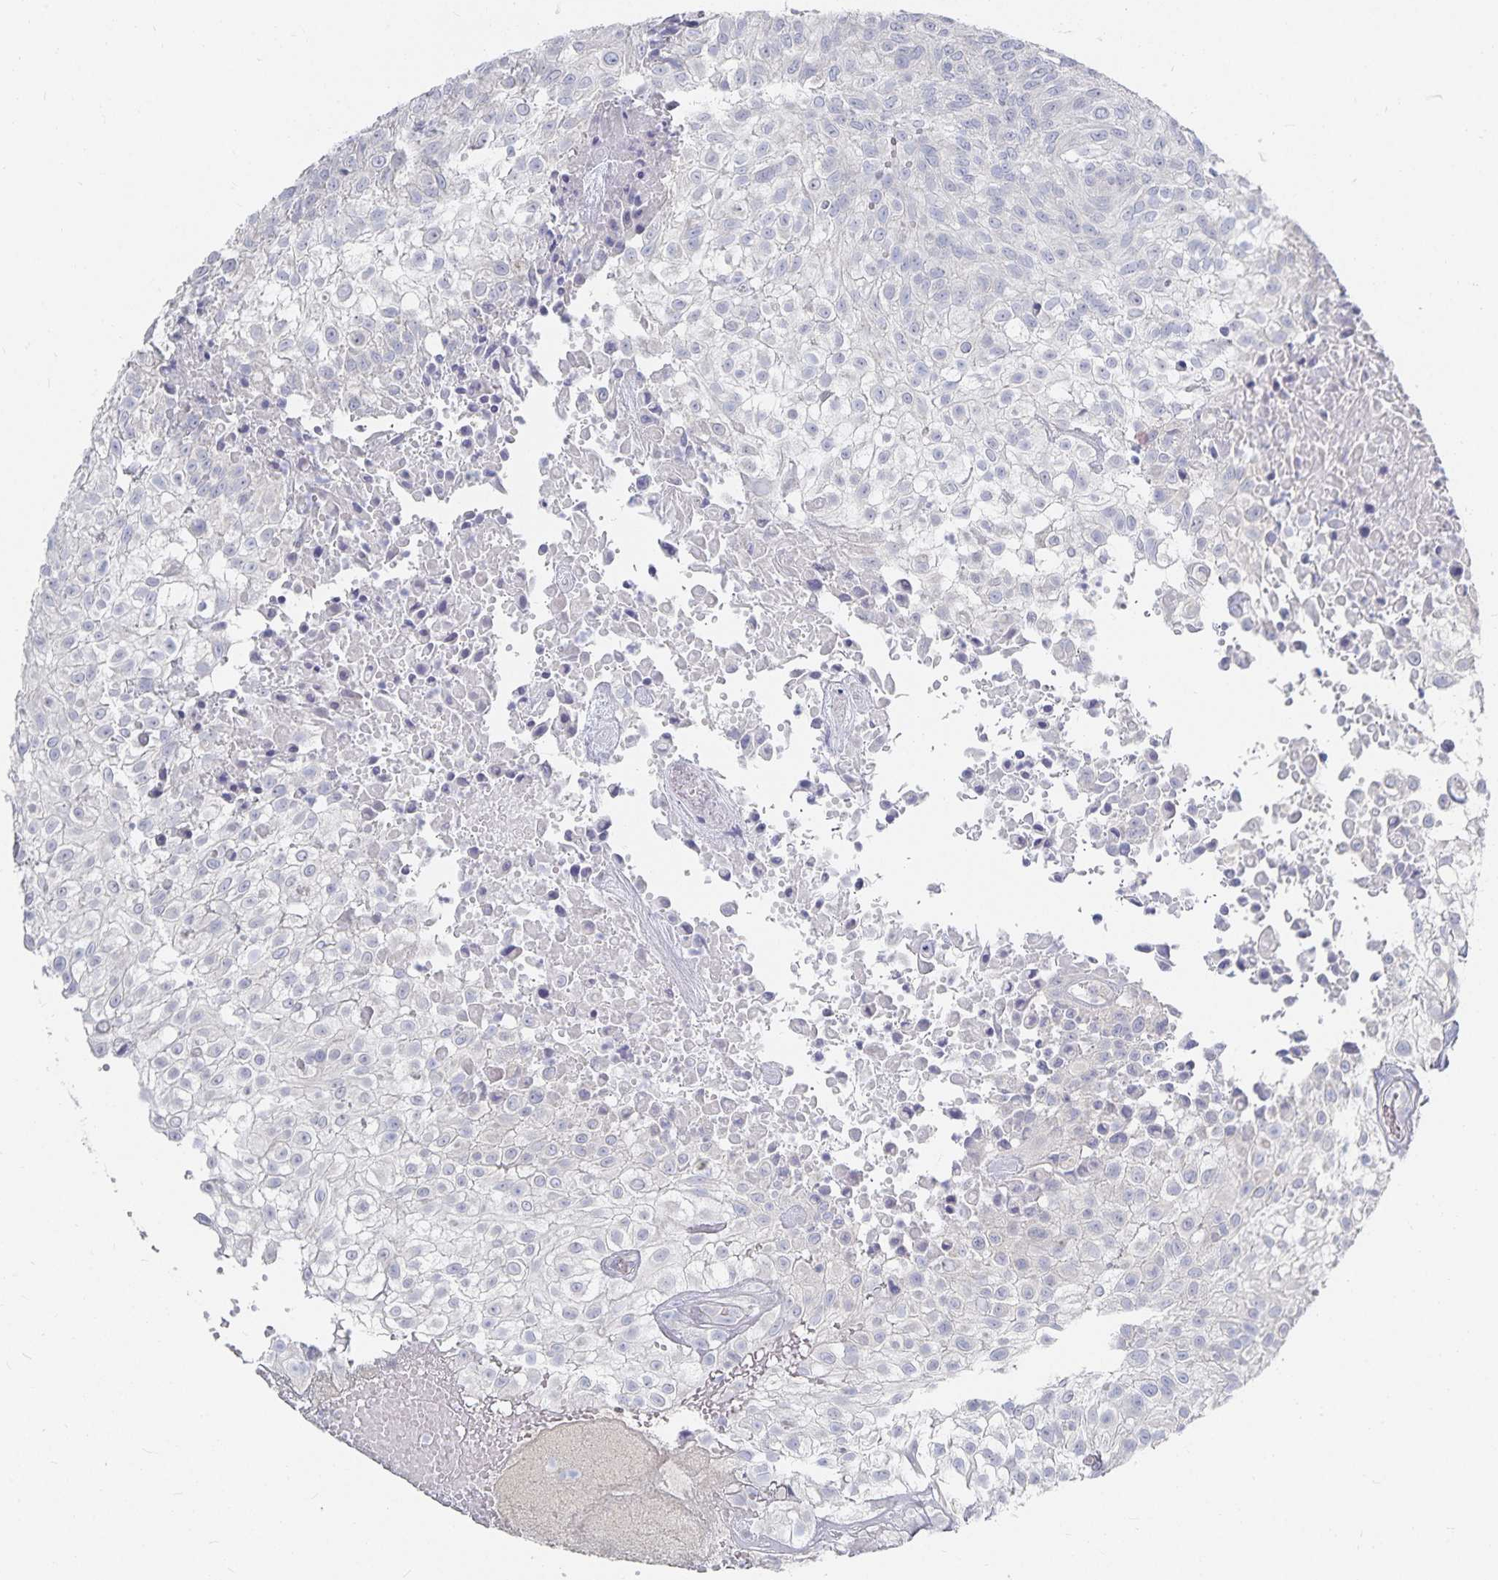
{"staining": {"intensity": "negative", "quantity": "none", "location": "none"}, "tissue": "urothelial cancer", "cell_type": "Tumor cells", "image_type": "cancer", "snomed": [{"axis": "morphology", "description": "Urothelial carcinoma, High grade"}, {"axis": "topography", "description": "Urinary bladder"}], "caption": "An immunohistochemistry (IHC) micrograph of urothelial cancer is shown. There is no staining in tumor cells of urothelial cancer.", "gene": "DNAH9", "patient": {"sex": "male", "age": 56}}